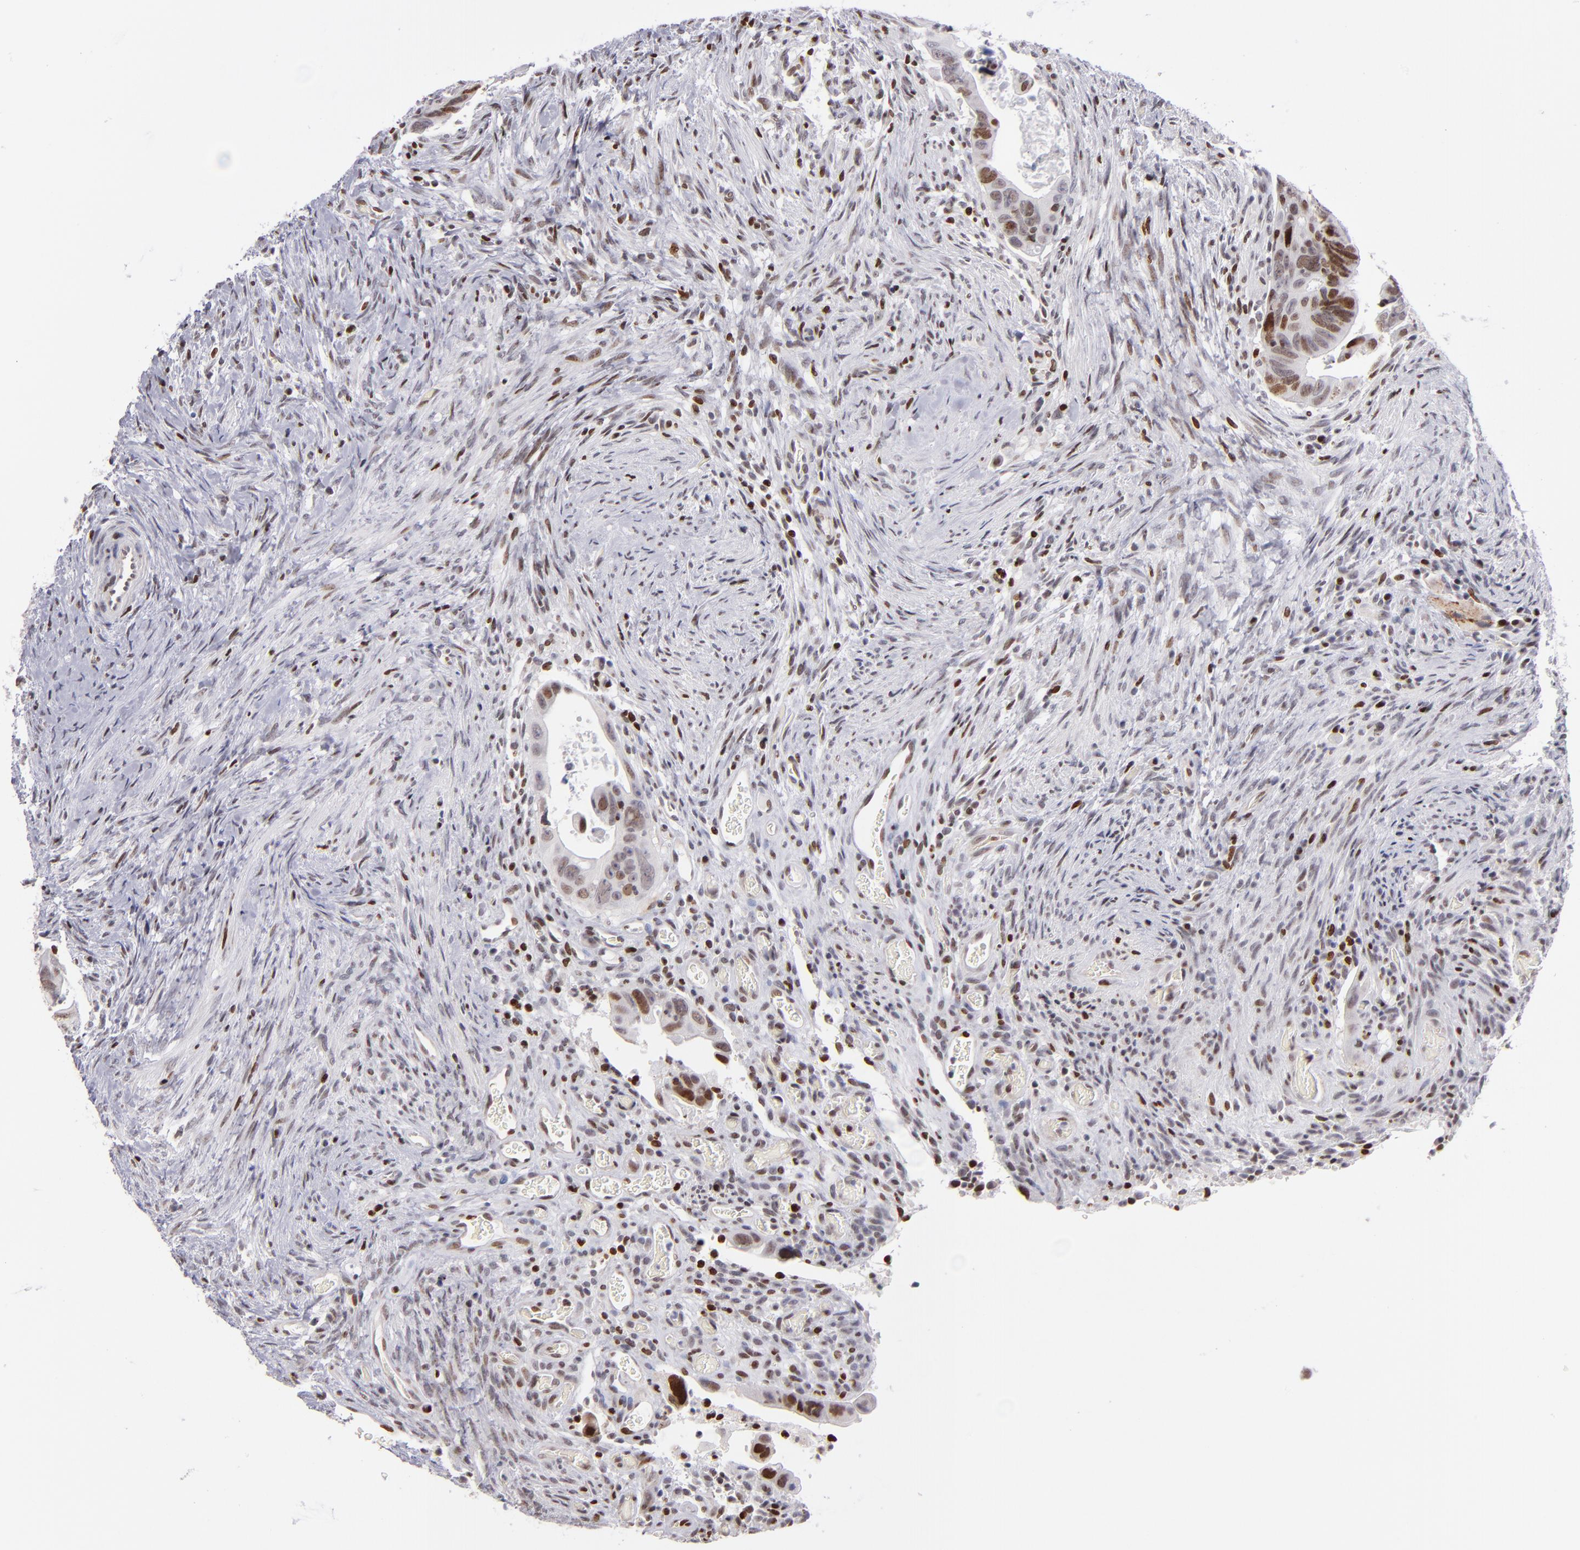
{"staining": {"intensity": "moderate", "quantity": ">75%", "location": "nuclear"}, "tissue": "colorectal cancer", "cell_type": "Tumor cells", "image_type": "cancer", "snomed": [{"axis": "morphology", "description": "Adenocarcinoma, NOS"}, {"axis": "topography", "description": "Rectum"}], "caption": "High-power microscopy captured an immunohistochemistry (IHC) micrograph of colorectal cancer (adenocarcinoma), revealing moderate nuclear expression in approximately >75% of tumor cells.", "gene": "POLA1", "patient": {"sex": "male", "age": 53}}